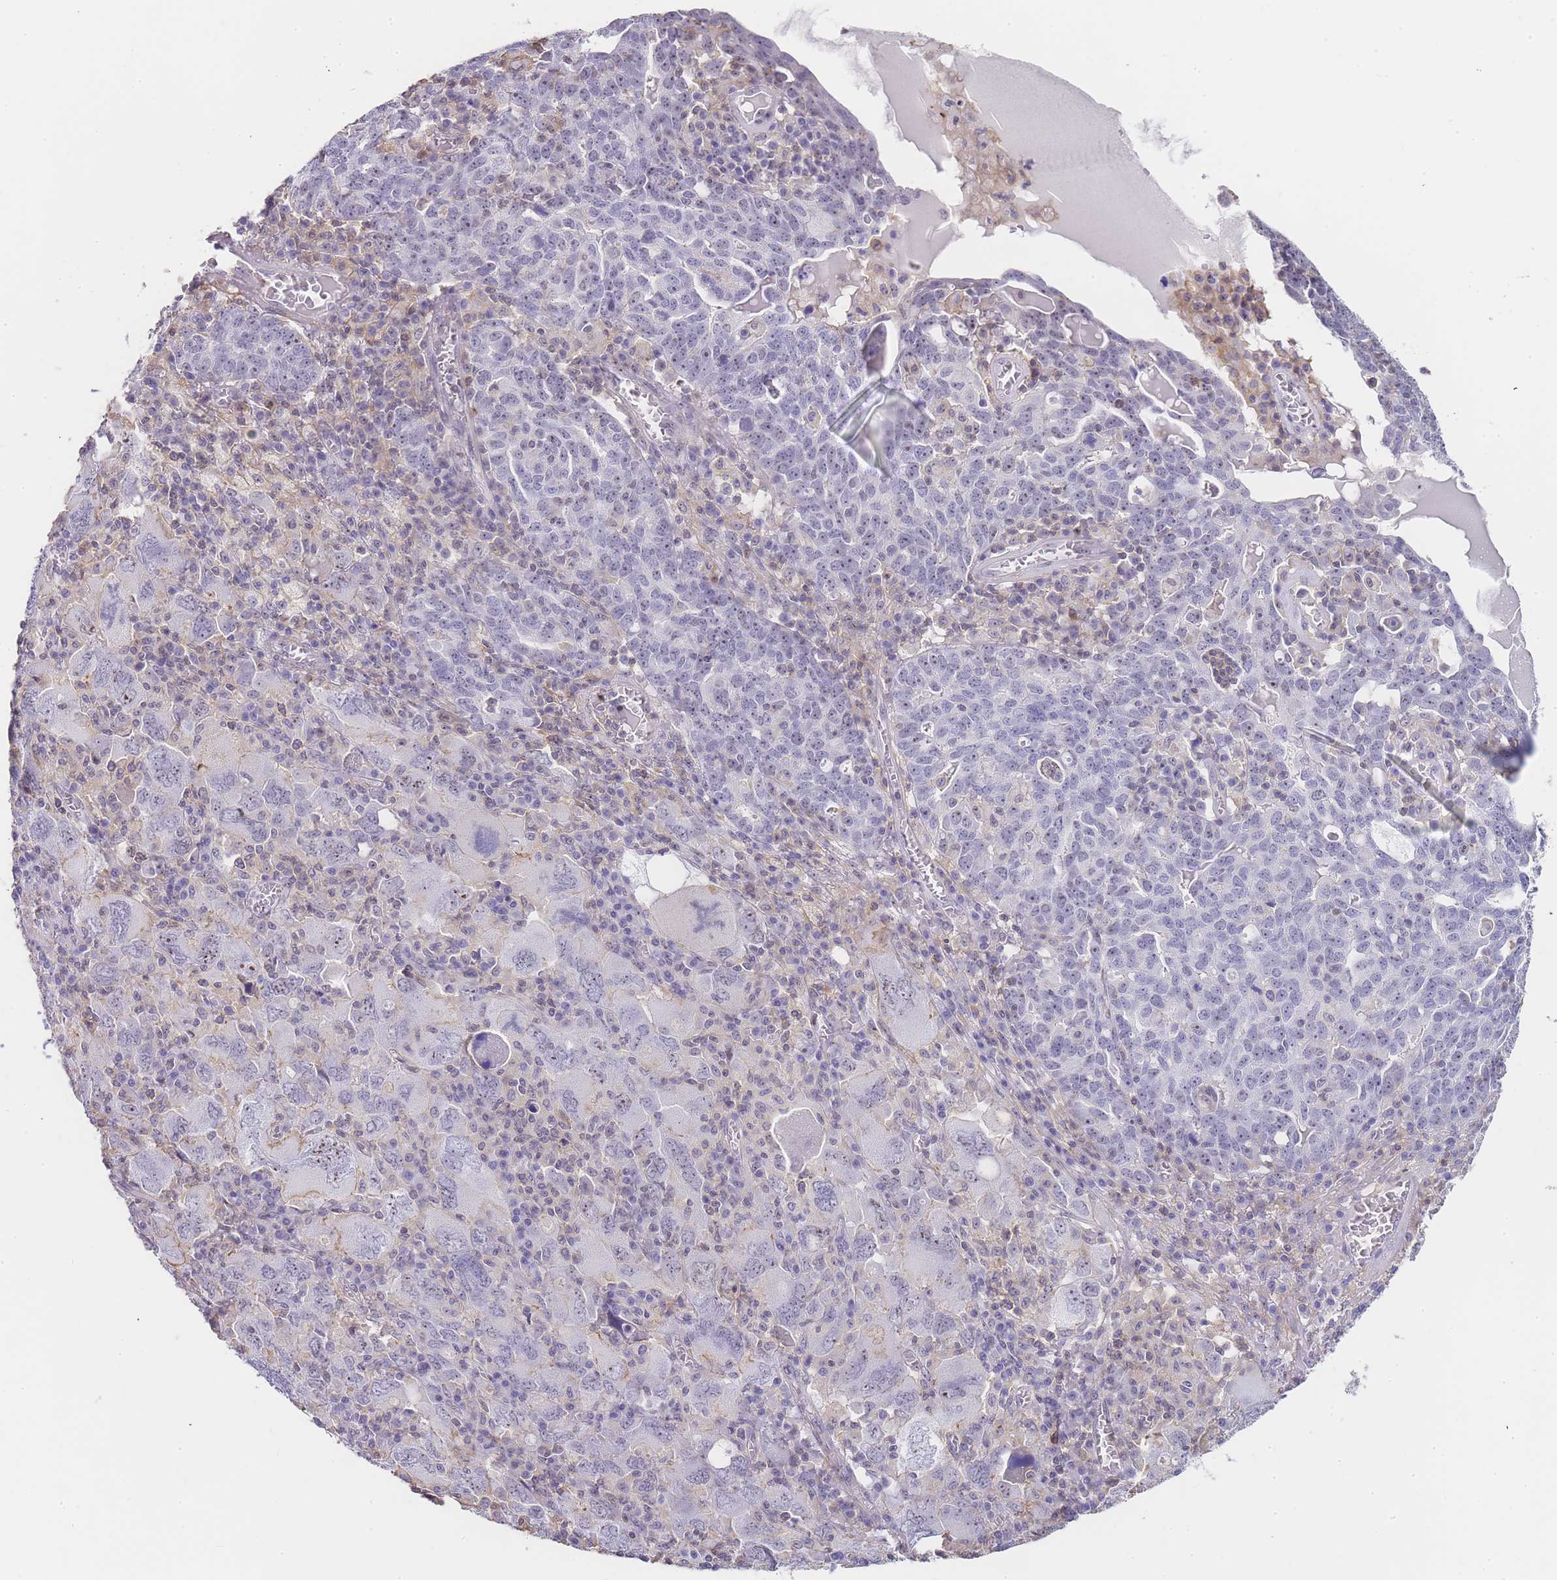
{"staining": {"intensity": "negative", "quantity": "none", "location": "none"}, "tissue": "ovarian cancer", "cell_type": "Tumor cells", "image_type": "cancer", "snomed": [{"axis": "morphology", "description": "Carcinoma, endometroid"}, {"axis": "topography", "description": "Ovary"}], "caption": "Tumor cells are negative for brown protein staining in ovarian endometroid carcinoma. (DAB immunohistochemistry (IHC), high magnification).", "gene": "NOP14", "patient": {"sex": "female", "age": 62}}